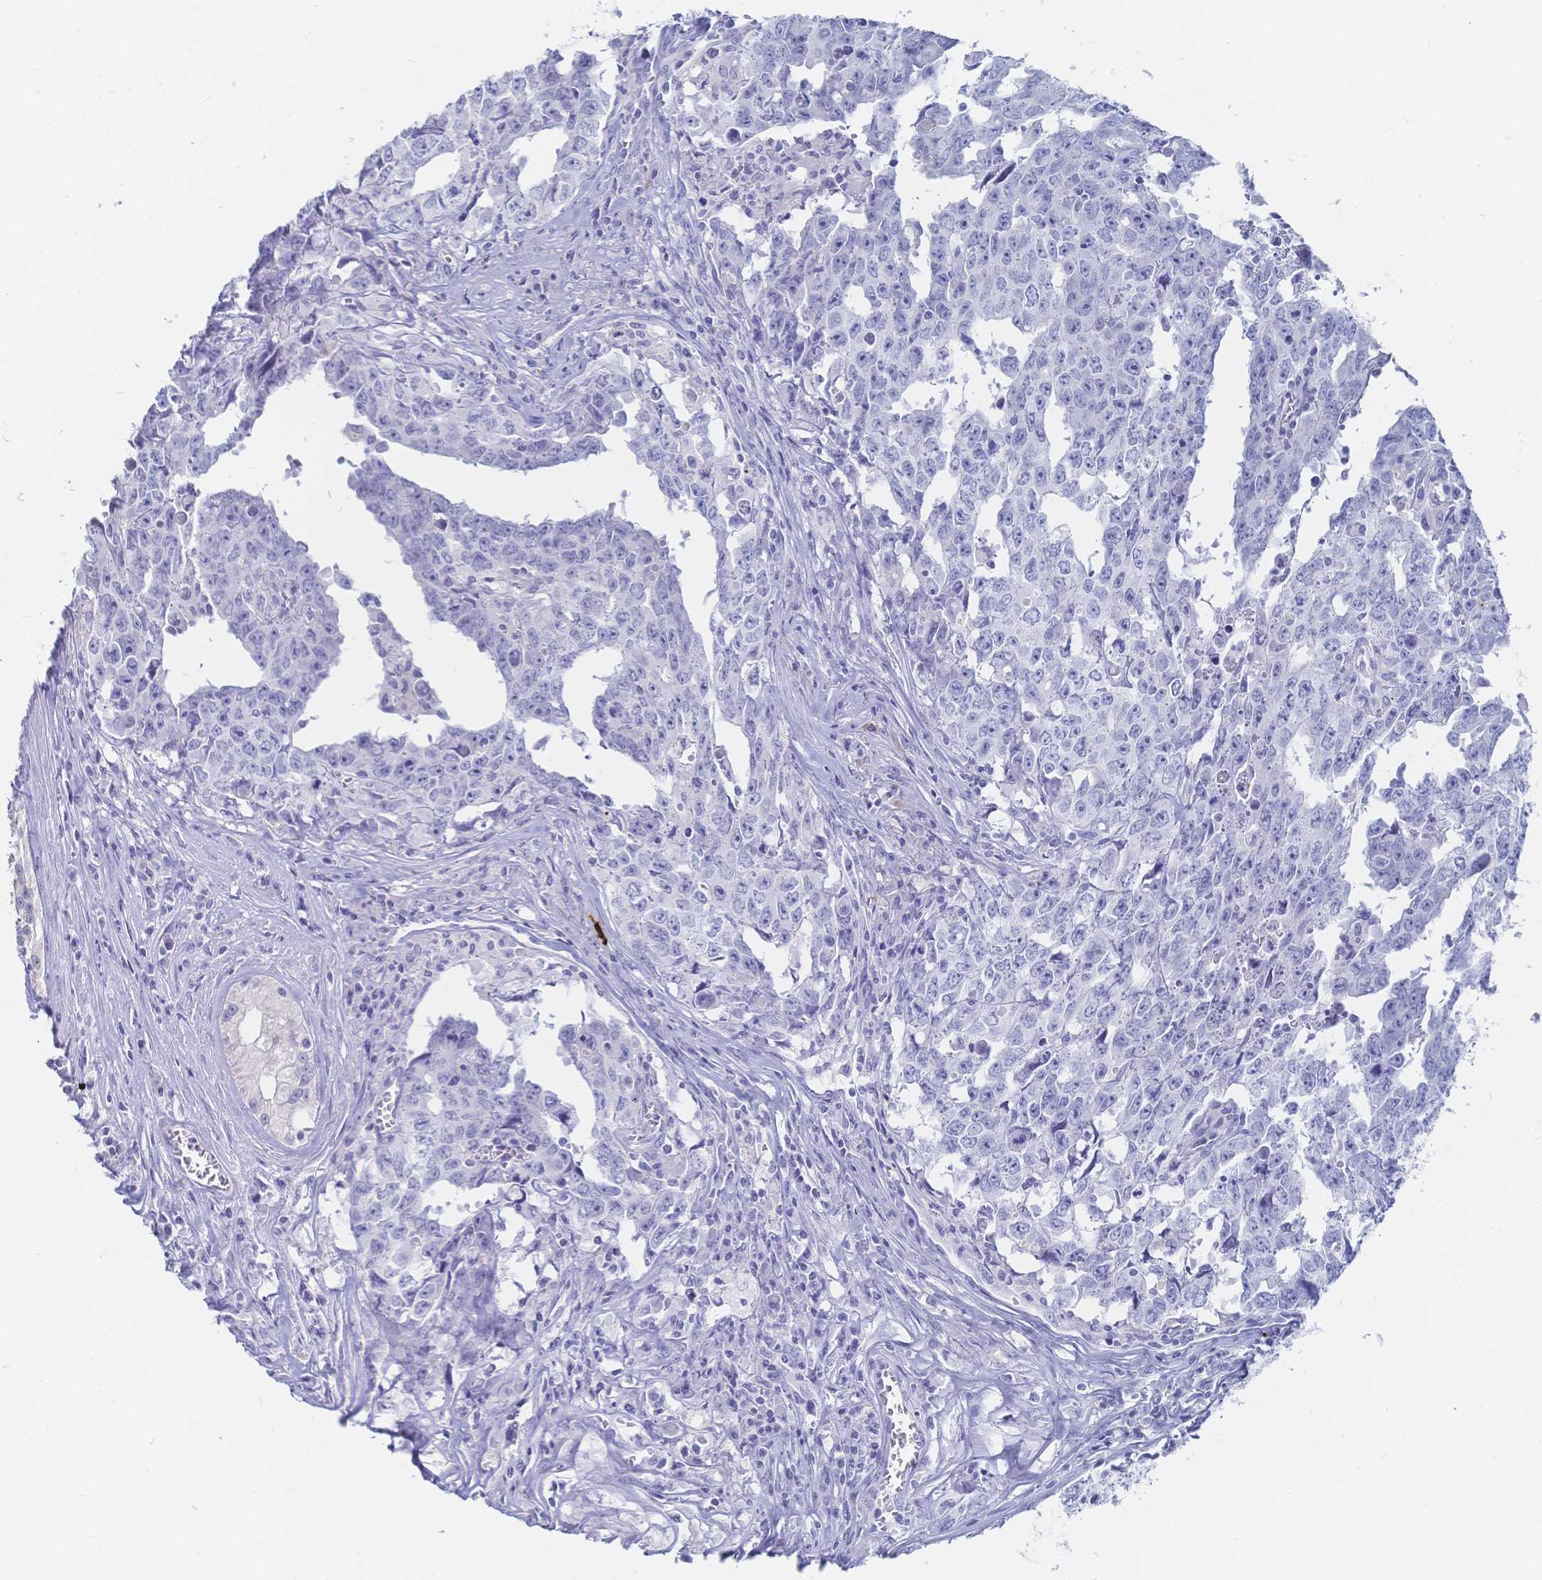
{"staining": {"intensity": "negative", "quantity": "none", "location": "none"}, "tissue": "testis cancer", "cell_type": "Tumor cells", "image_type": "cancer", "snomed": [{"axis": "morphology", "description": "Carcinoma, Embryonal, NOS"}, {"axis": "topography", "description": "Testis"}], "caption": "An image of human embryonal carcinoma (testis) is negative for staining in tumor cells.", "gene": "IL2RB", "patient": {"sex": "male", "age": 22}}